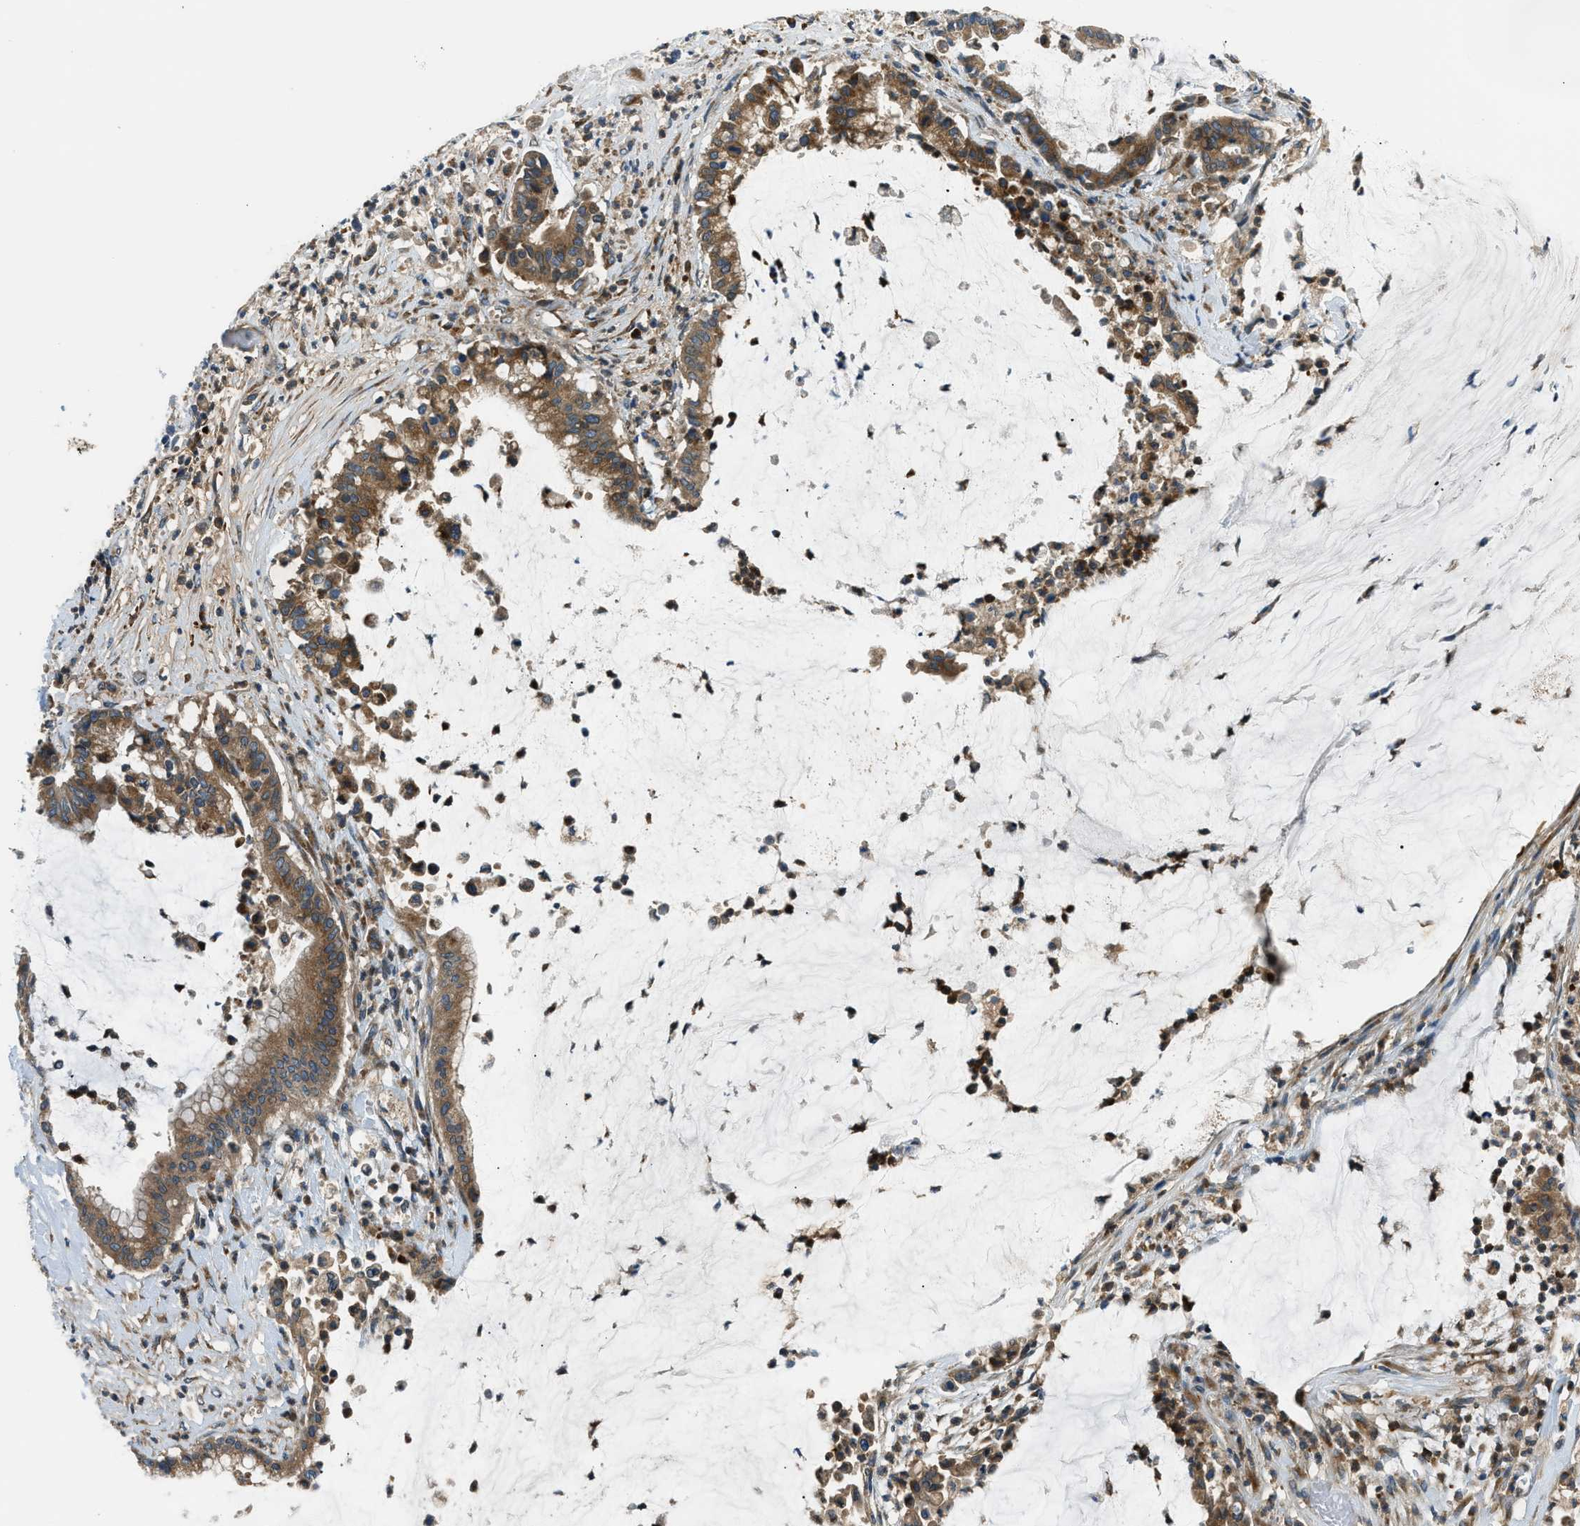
{"staining": {"intensity": "moderate", "quantity": ">75%", "location": "cytoplasmic/membranous"}, "tissue": "pancreatic cancer", "cell_type": "Tumor cells", "image_type": "cancer", "snomed": [{"axis": "morphology", "description": "Adenocarcinoma, NOS"}, {"axis": "topography", "description": "Pancreas"}], "caption": "Immunohistochemistry (IHC) histopathology image of human pancreatic cancer (adenocarcinoma) stained for a protein (brown), which shows medium levels of moderate cytoplasmic/membranous expression in approximately >75% of tumor cells.", "gene": "EDARADD", "patient": {"sex": "male", "age": 41}}